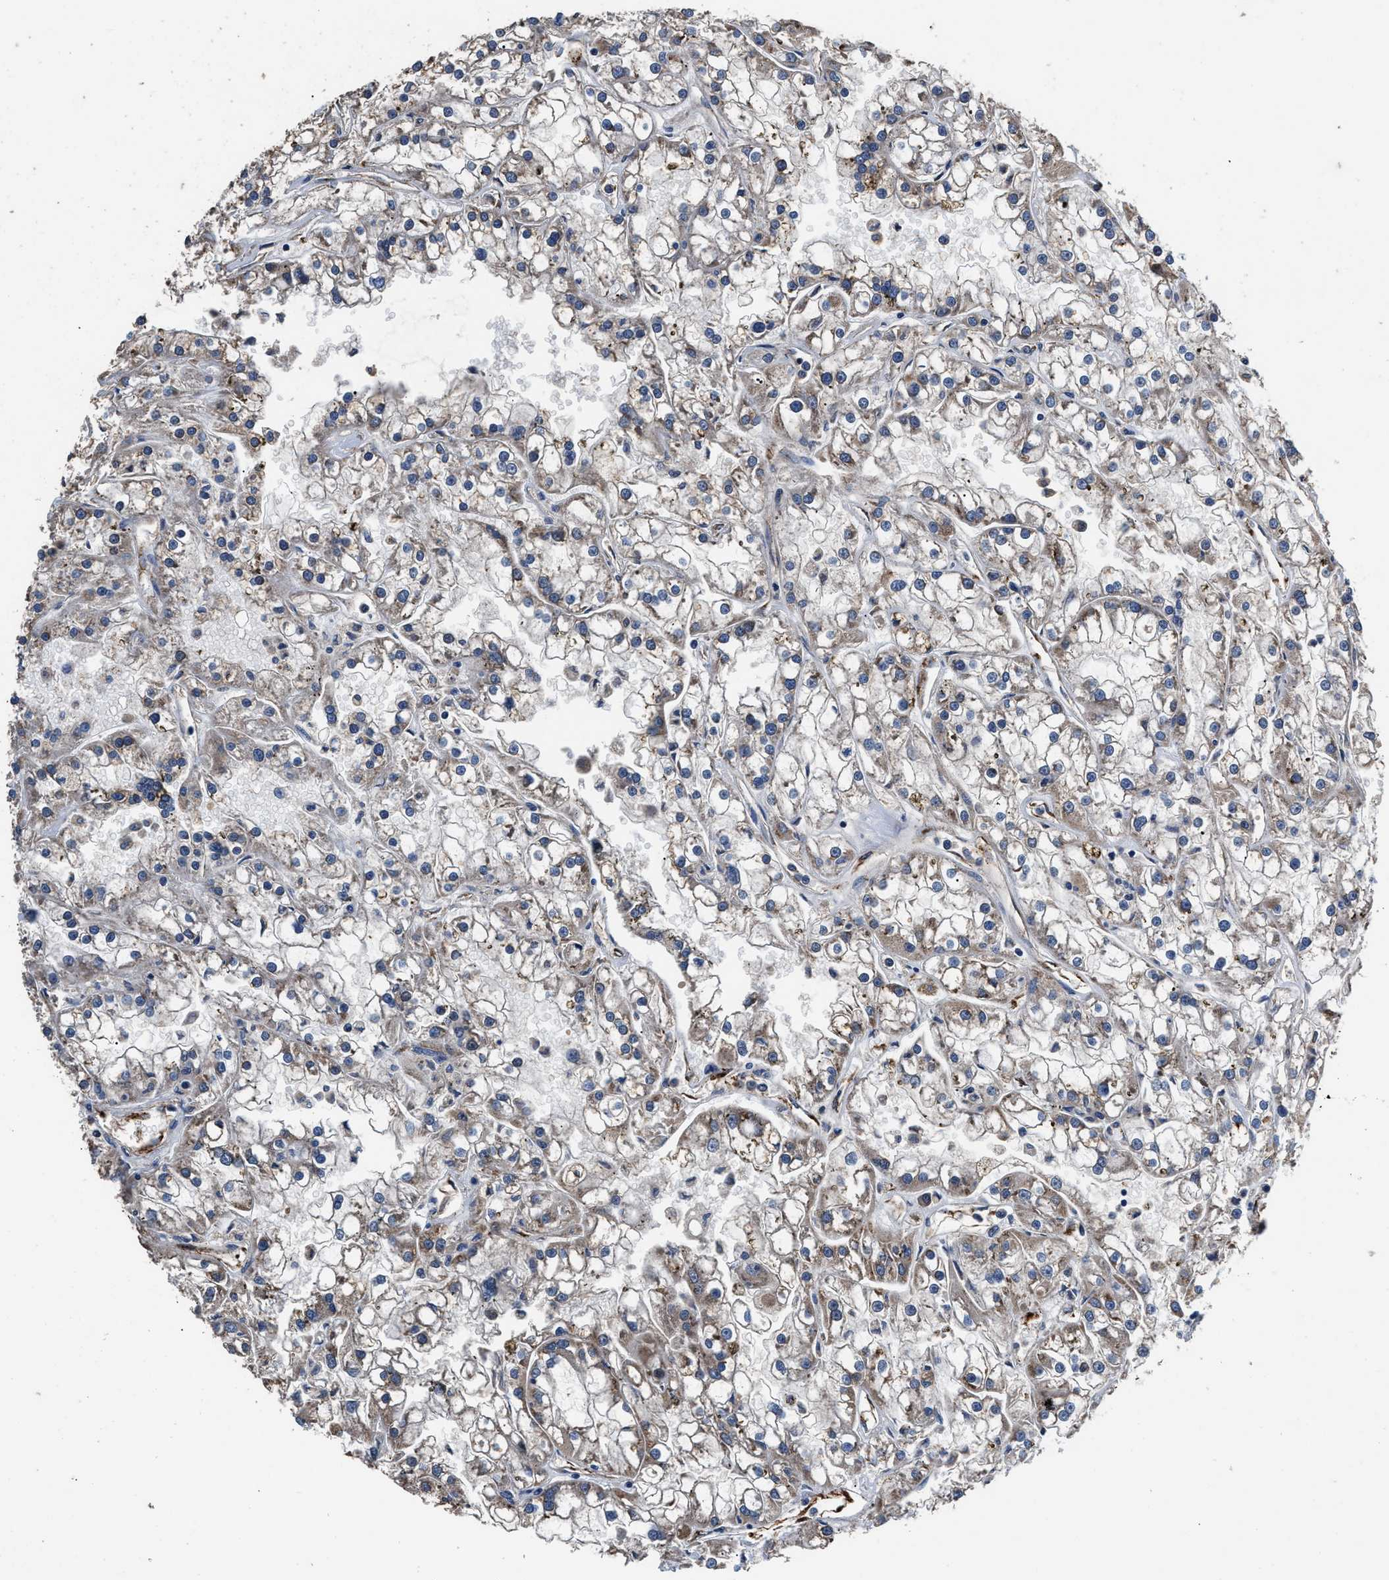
{"staining": {"intensity": "weak", "quantity": "<25%", "location": "cytoplasmic/membranous"}, "tissue": "renal cancer", "cell_type": "Tumor cells", "image_type": "cancer", "snomed": [{"axis": "morphology", "description": "Adenocarcinoma, NOS"}, {"axis": "topography", "description": "Kidney"}], "caption": "Immunohistochemistry micrograph of renal adenocarcinoma stained for a protein (brown), which exhibits no expression in tumor cells.", "gene": "DHRS7B", "patient": {"sex": "female", "age": 52}}